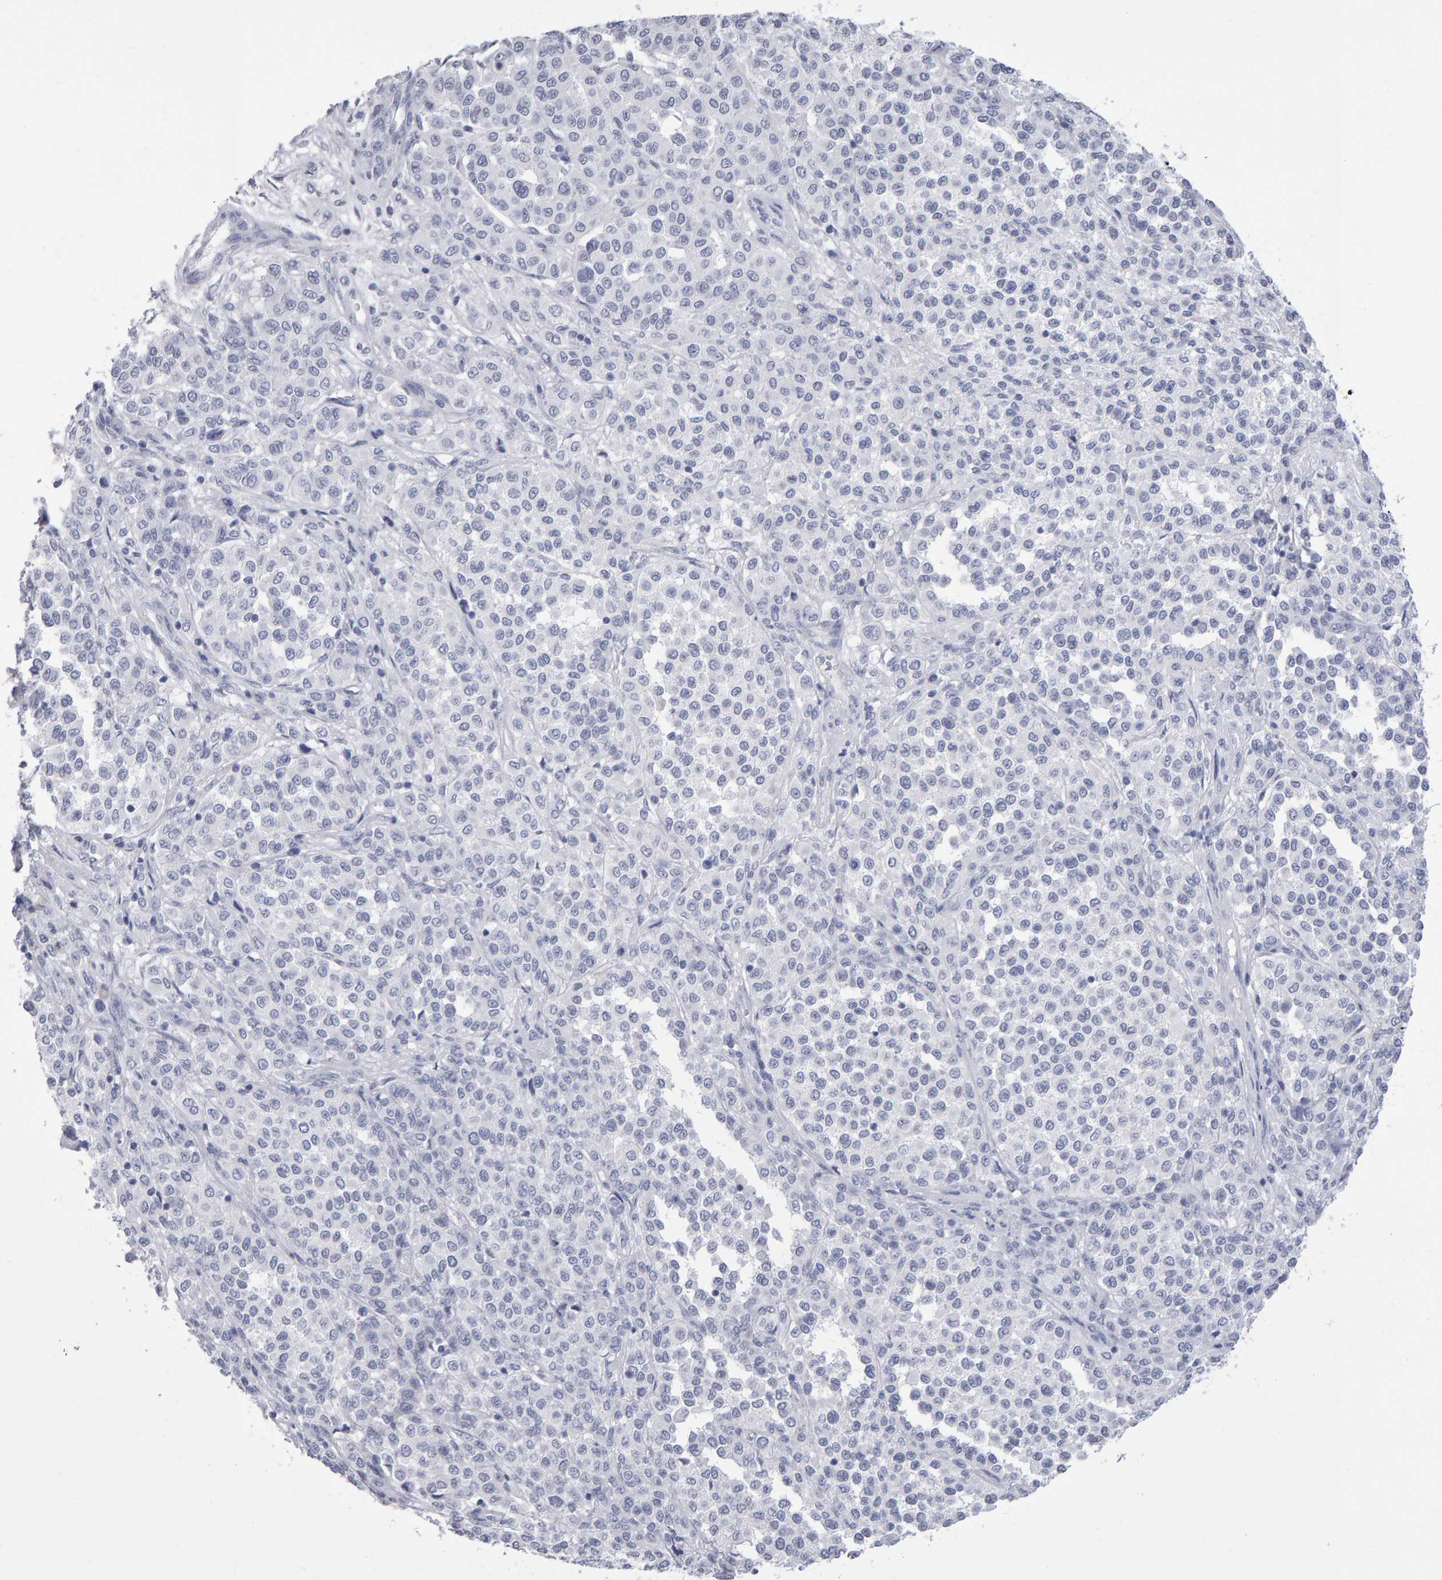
{"staining": {"intensity": "negative", "quantity": "none", "location": "none"}, "tissue": "melanoma", "cell_type": "Tumor cells", "image_type": "cancer", "snomed": [{"axis": "morphology", "description": "Malignant melanoma, Metastatic site"}, {"axis": "topography", "description": "Pancreas"}], "caption": "Image shows no significant protein staining in tumor cells of melanoma.", "gene": "NCDN", "patient": {"sex": "female", "age": 30}}